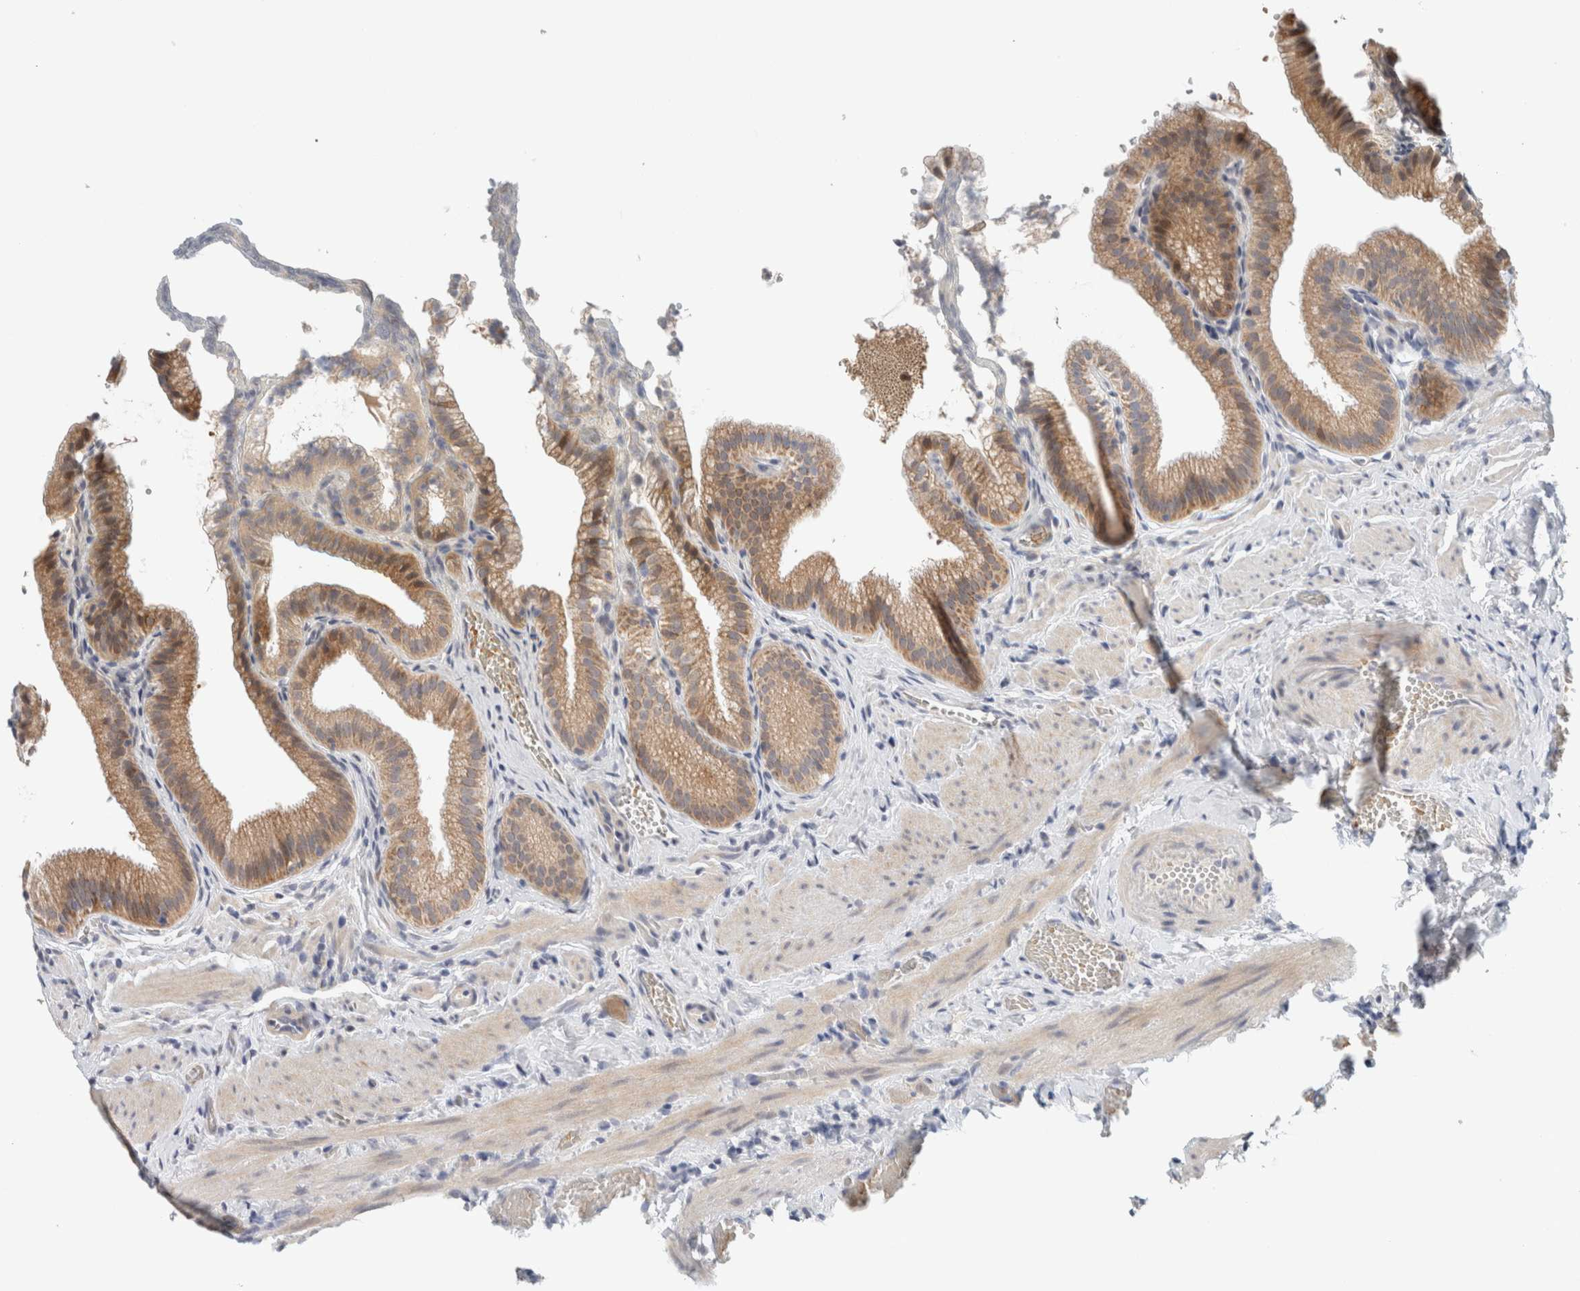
{"staining": {"intensity": "moderate", "quantity": ">75%", "location": "cytoplasmic/membranous"}, "tissue": "gallbladder", "cell_type": "Glandular cells", "image_type": "normal", "snomed": [{"axis": "morphology", "description": "Normal tissue, NOS"}, {"axis": "topography", "description": "Gallbladder"}], "caption": "Gallbladder was stained to show a protein in brown. There is medium levels of moderate cytoplasmic/membranous expression in approximately >75% of glandular cells.", "gene": "CRAT", "patient": {"sex": "male", "age": 38}}